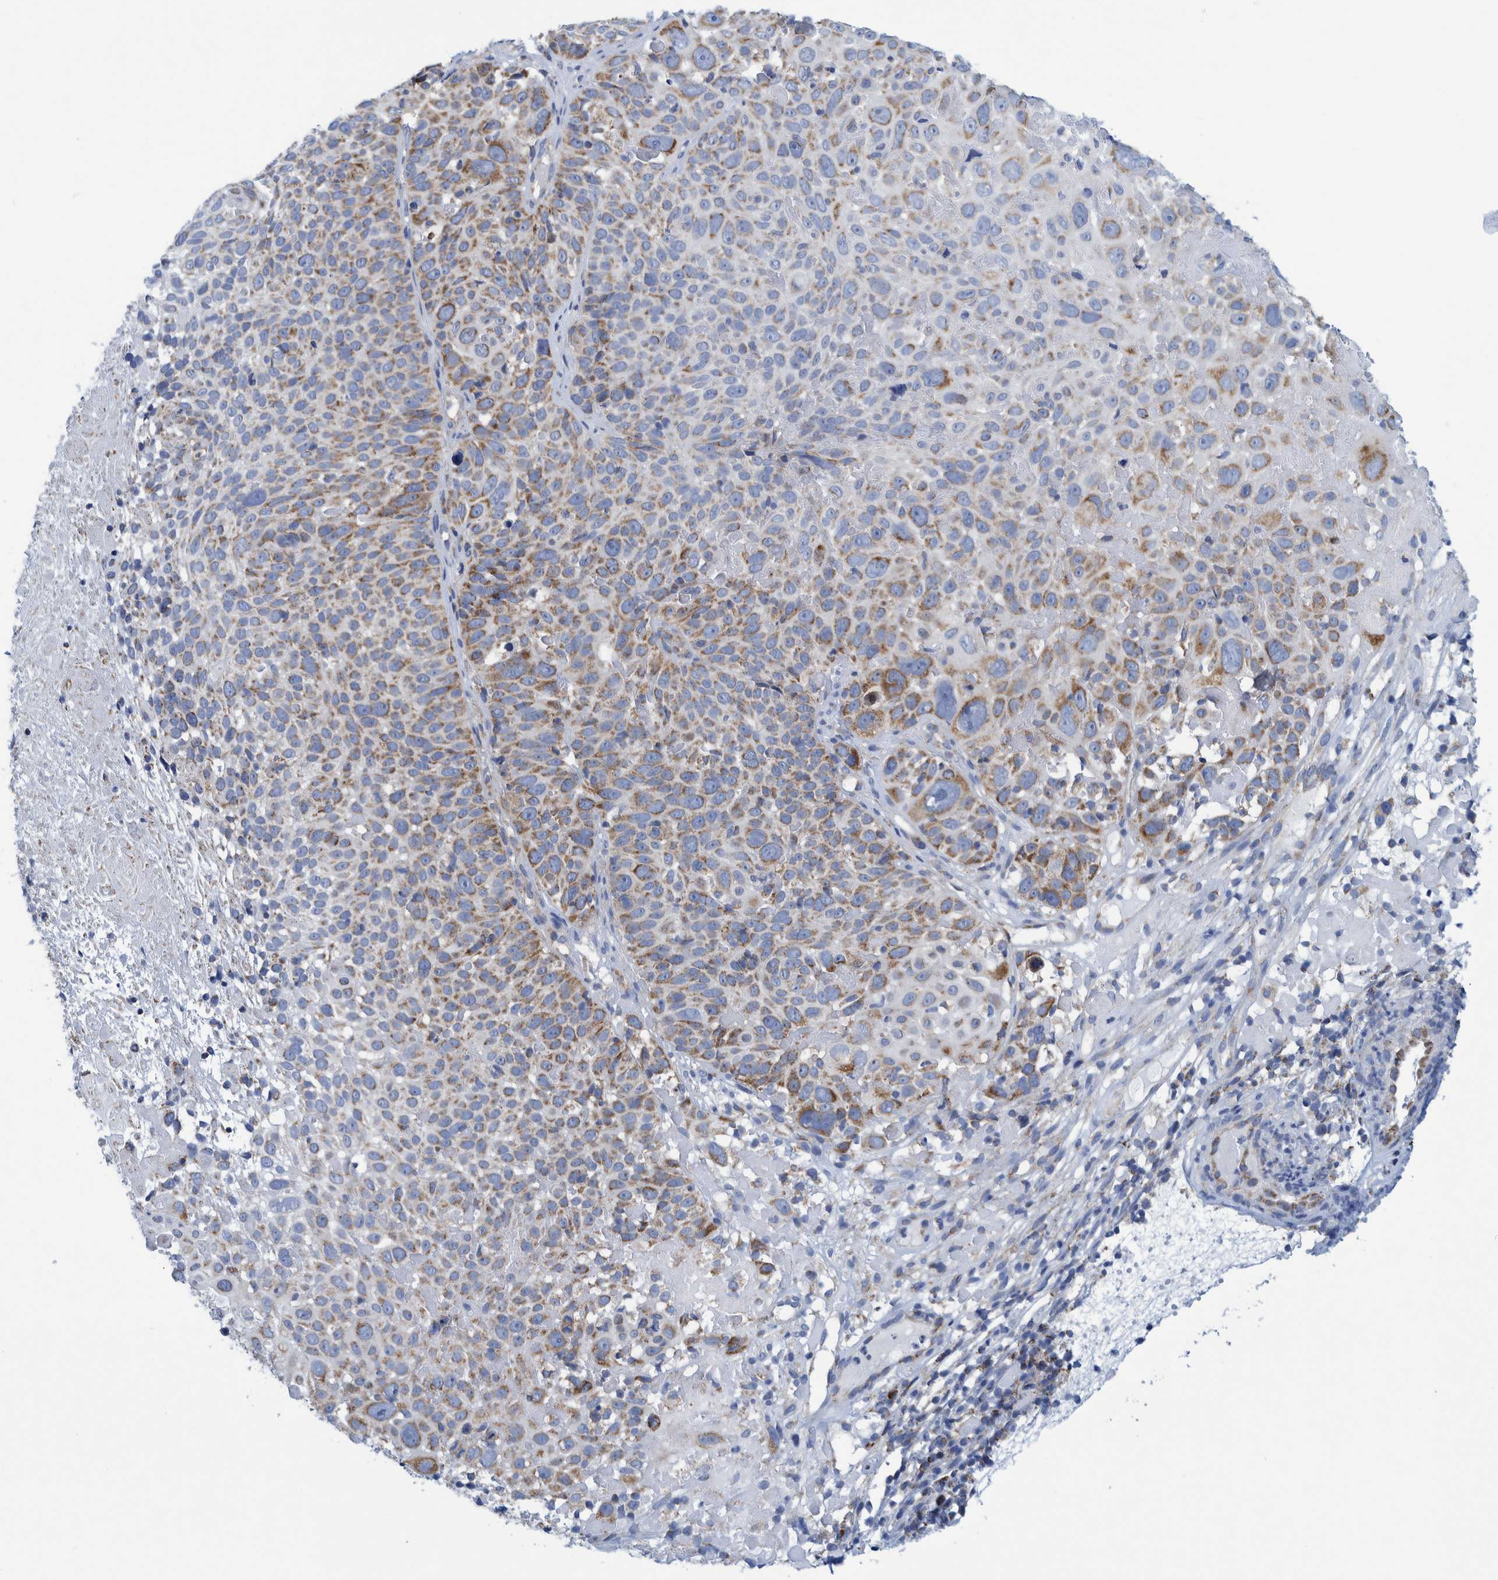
{"staining": {"intensity": "moderate", "quantity": "<25%", "location": "cytoplasmic/membranous"}, "tissue": "cervical cancer", "cell_type": "Tumor cells", "image_type": "cancer", "snomed": [{"axis": "morphology", "description": "Squamous cell carcinoma, NOS"}, {"axis": "topography", "description": "Cervix"}], "caption": "This image reveals IHC staining of cervical squamous cell carcinoma, with low moderate cytoplasmic/membranous positivity in about <25% of tumor cells.", "gene": "MRPS7", "patient": {"sex": "female", "age": 74}}